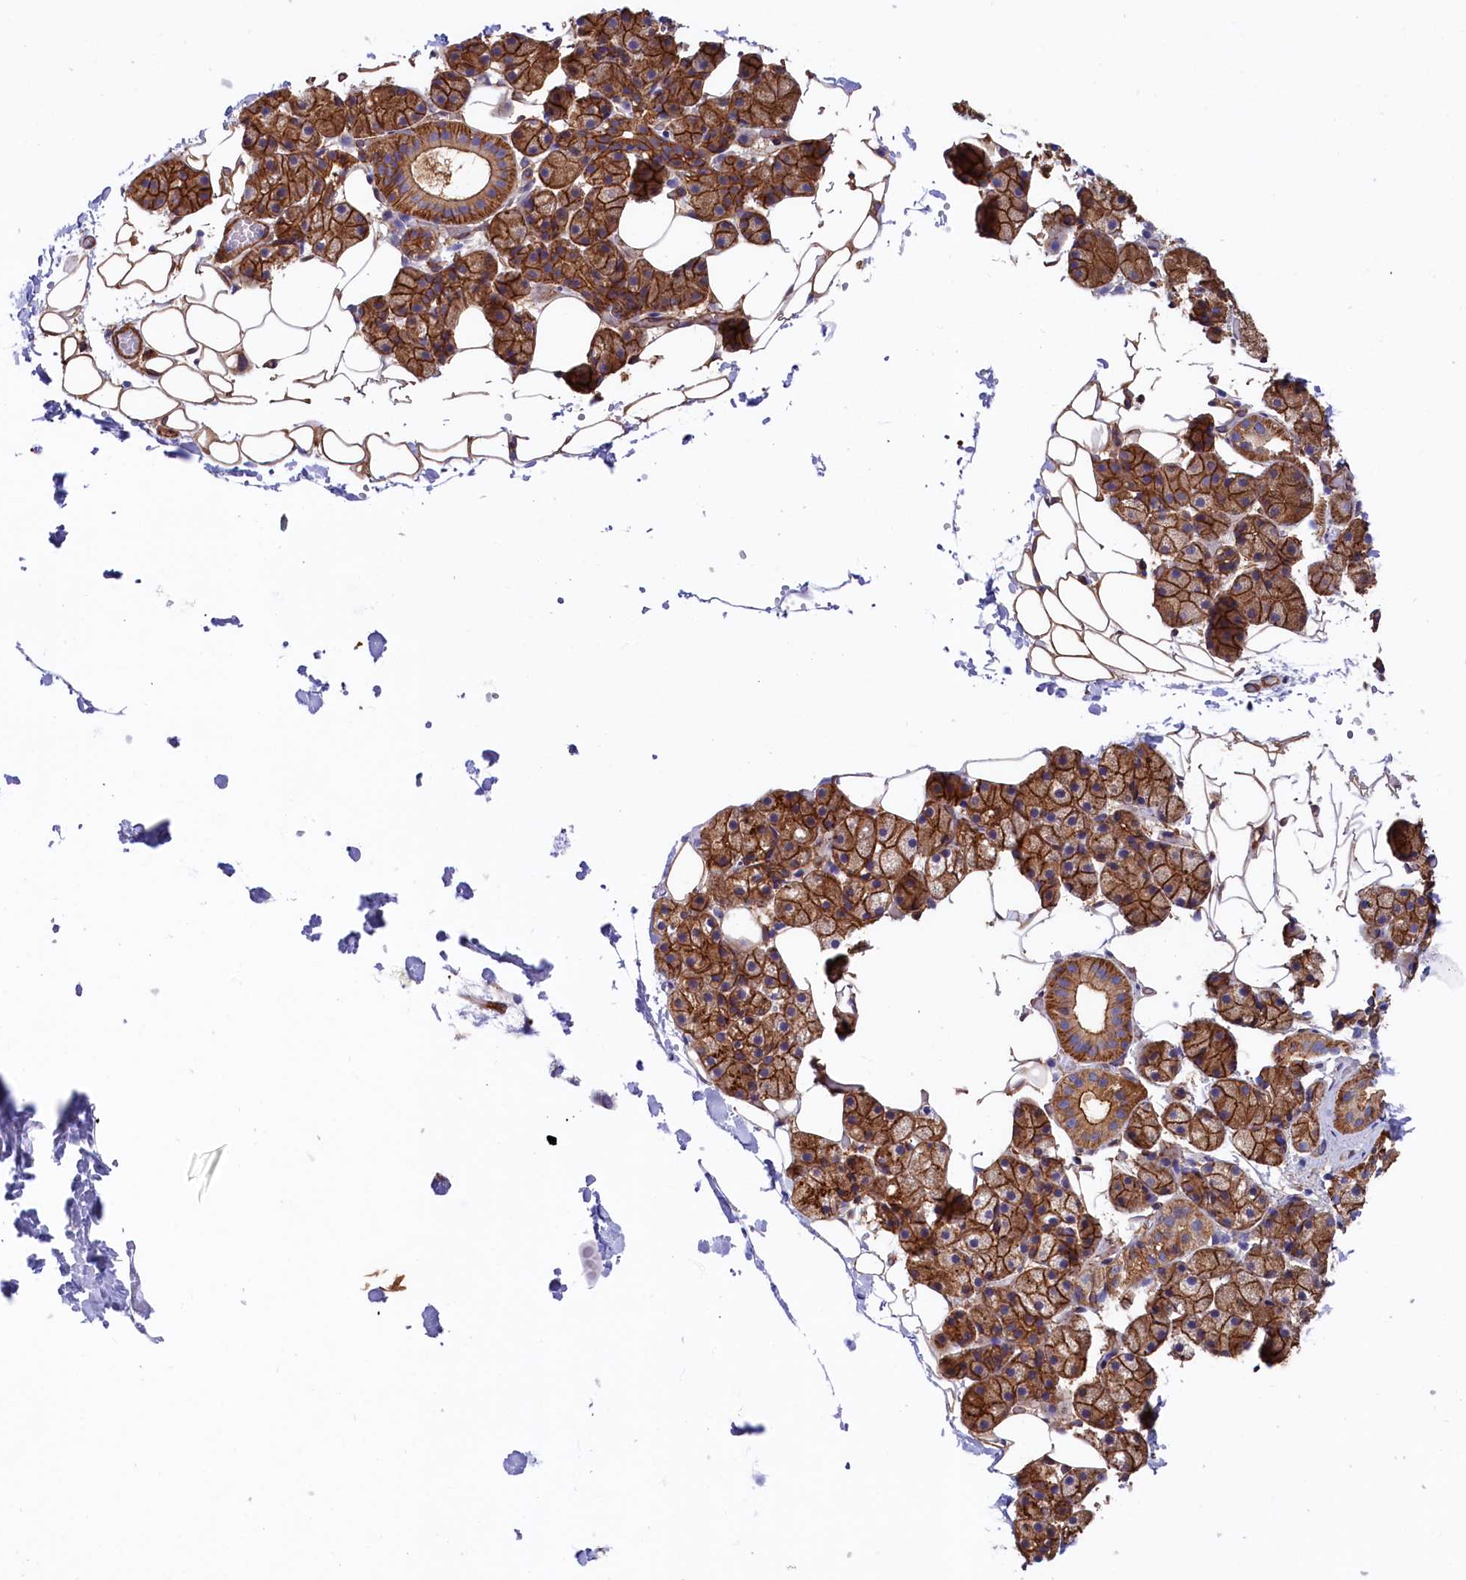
{"staining": {"intensity": "moderate", "quantity": ">75%", "location": "cytoplasmic/membranous"}, "tissue": "salivary gland", "cell_type": "Glandular cells", "image_type": "normal", "snomed": [{"axis": "morphology", "description": "Normal tissue, NOS"}, {"axis": "topography", "description": "Salivary gland"}], "caption": "Protein expression analysis of normal salivary gland reveals moderate cytoplasmic/membranous positivity in about >75% of glandular cells.", "gene": "TNKS1BP1", "patient": {"sex": "female", "age": 33}}